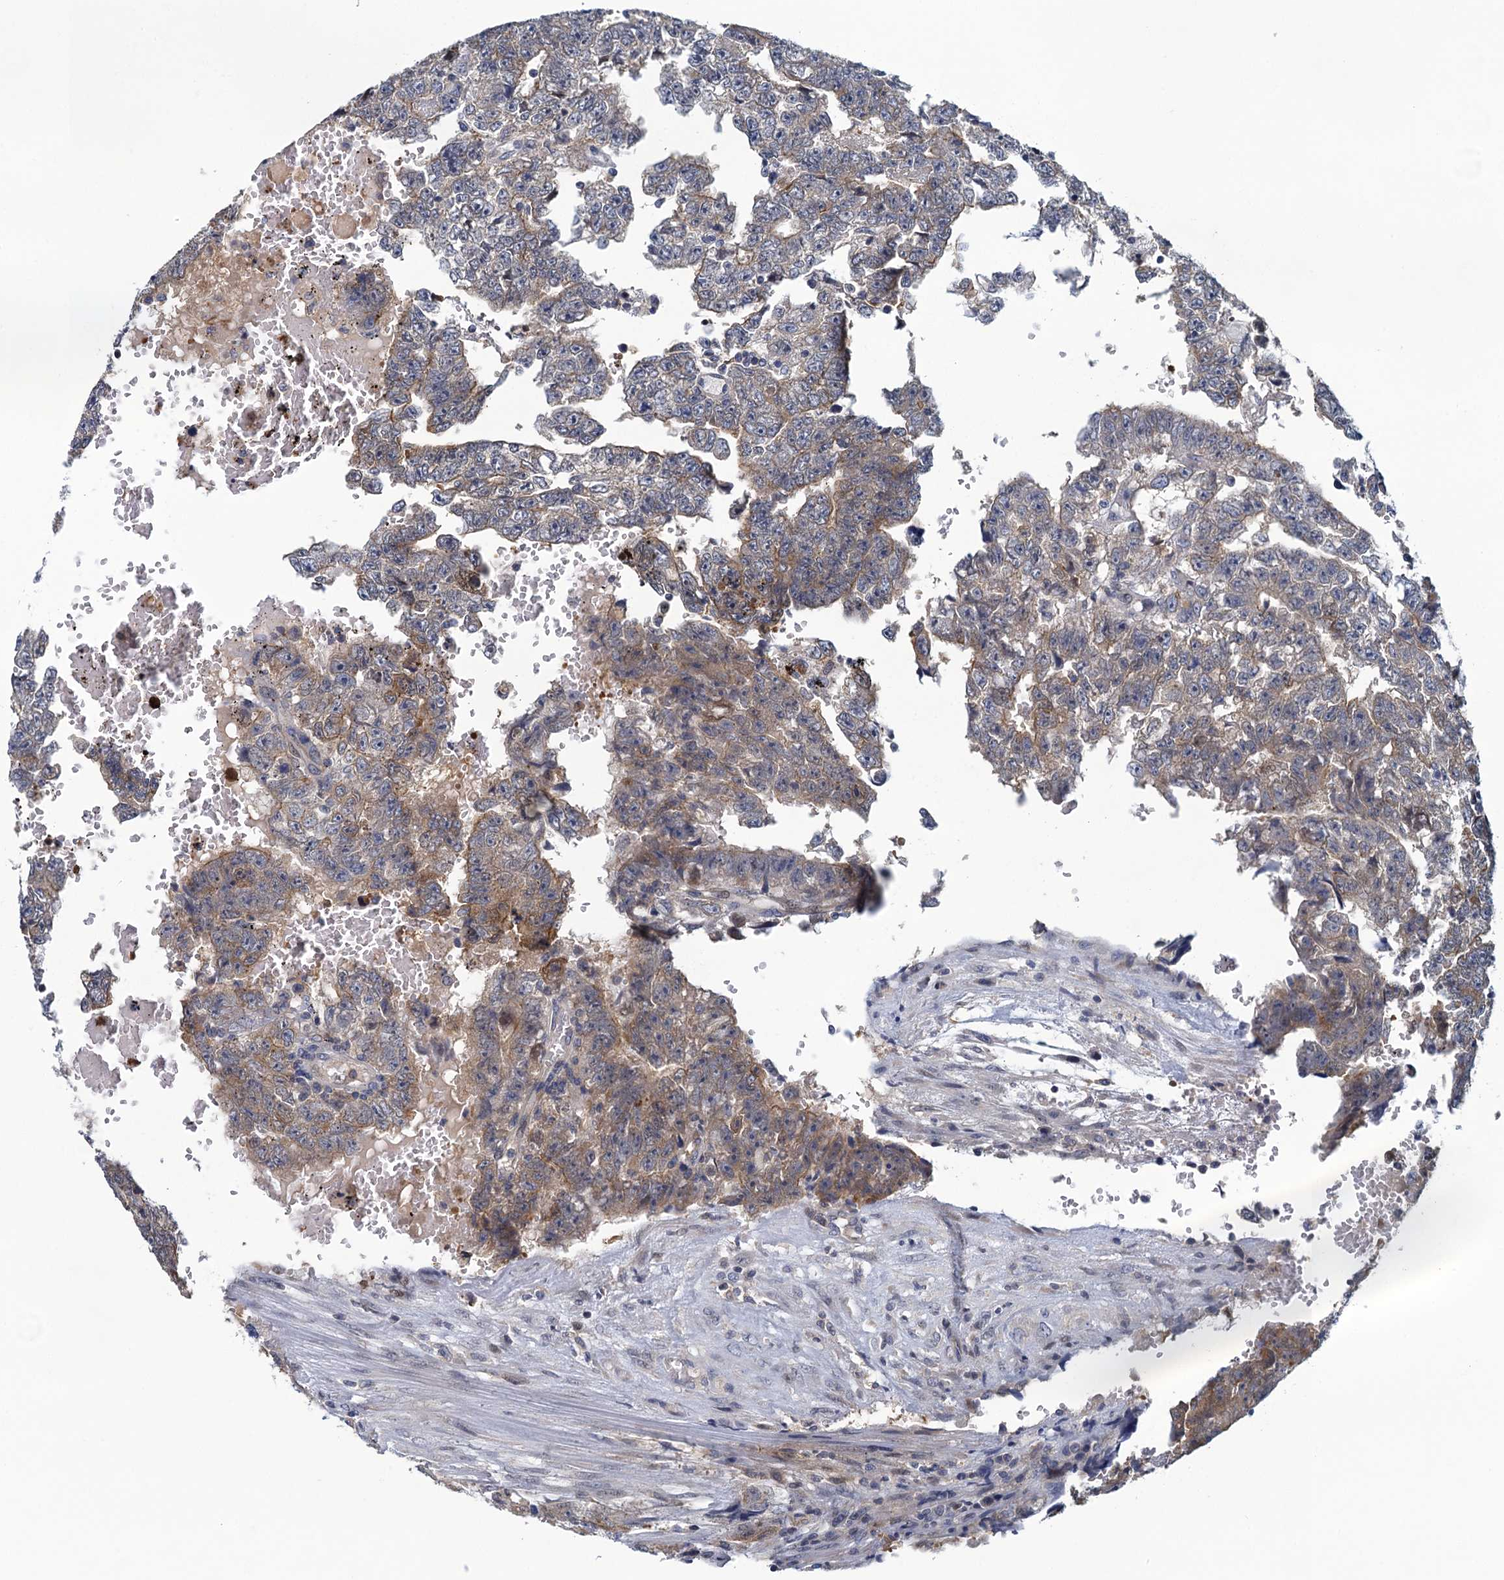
{"staining": {"intensity": "moderate", "quantity": "<25%", "location": "cytoplasmic/membranous"}, "tissue": "testis cancer", "cell_type": "Tumor cells", "image_type": "cancer", "snomed": [{"axis": "morphology", "description": "Carcinoma, Embryonal, NOS"}, {"axis": "topography", "description": "Testis"}], "caption": "Human testis embryonal carcinoma stained for a protein (brown) reveals moderate cytoplasmic/membranous positive expression in approximately <25% of tumor cells.", "gene": "NCKAP1L", "patient": {"sex": "male", "age": 25}}